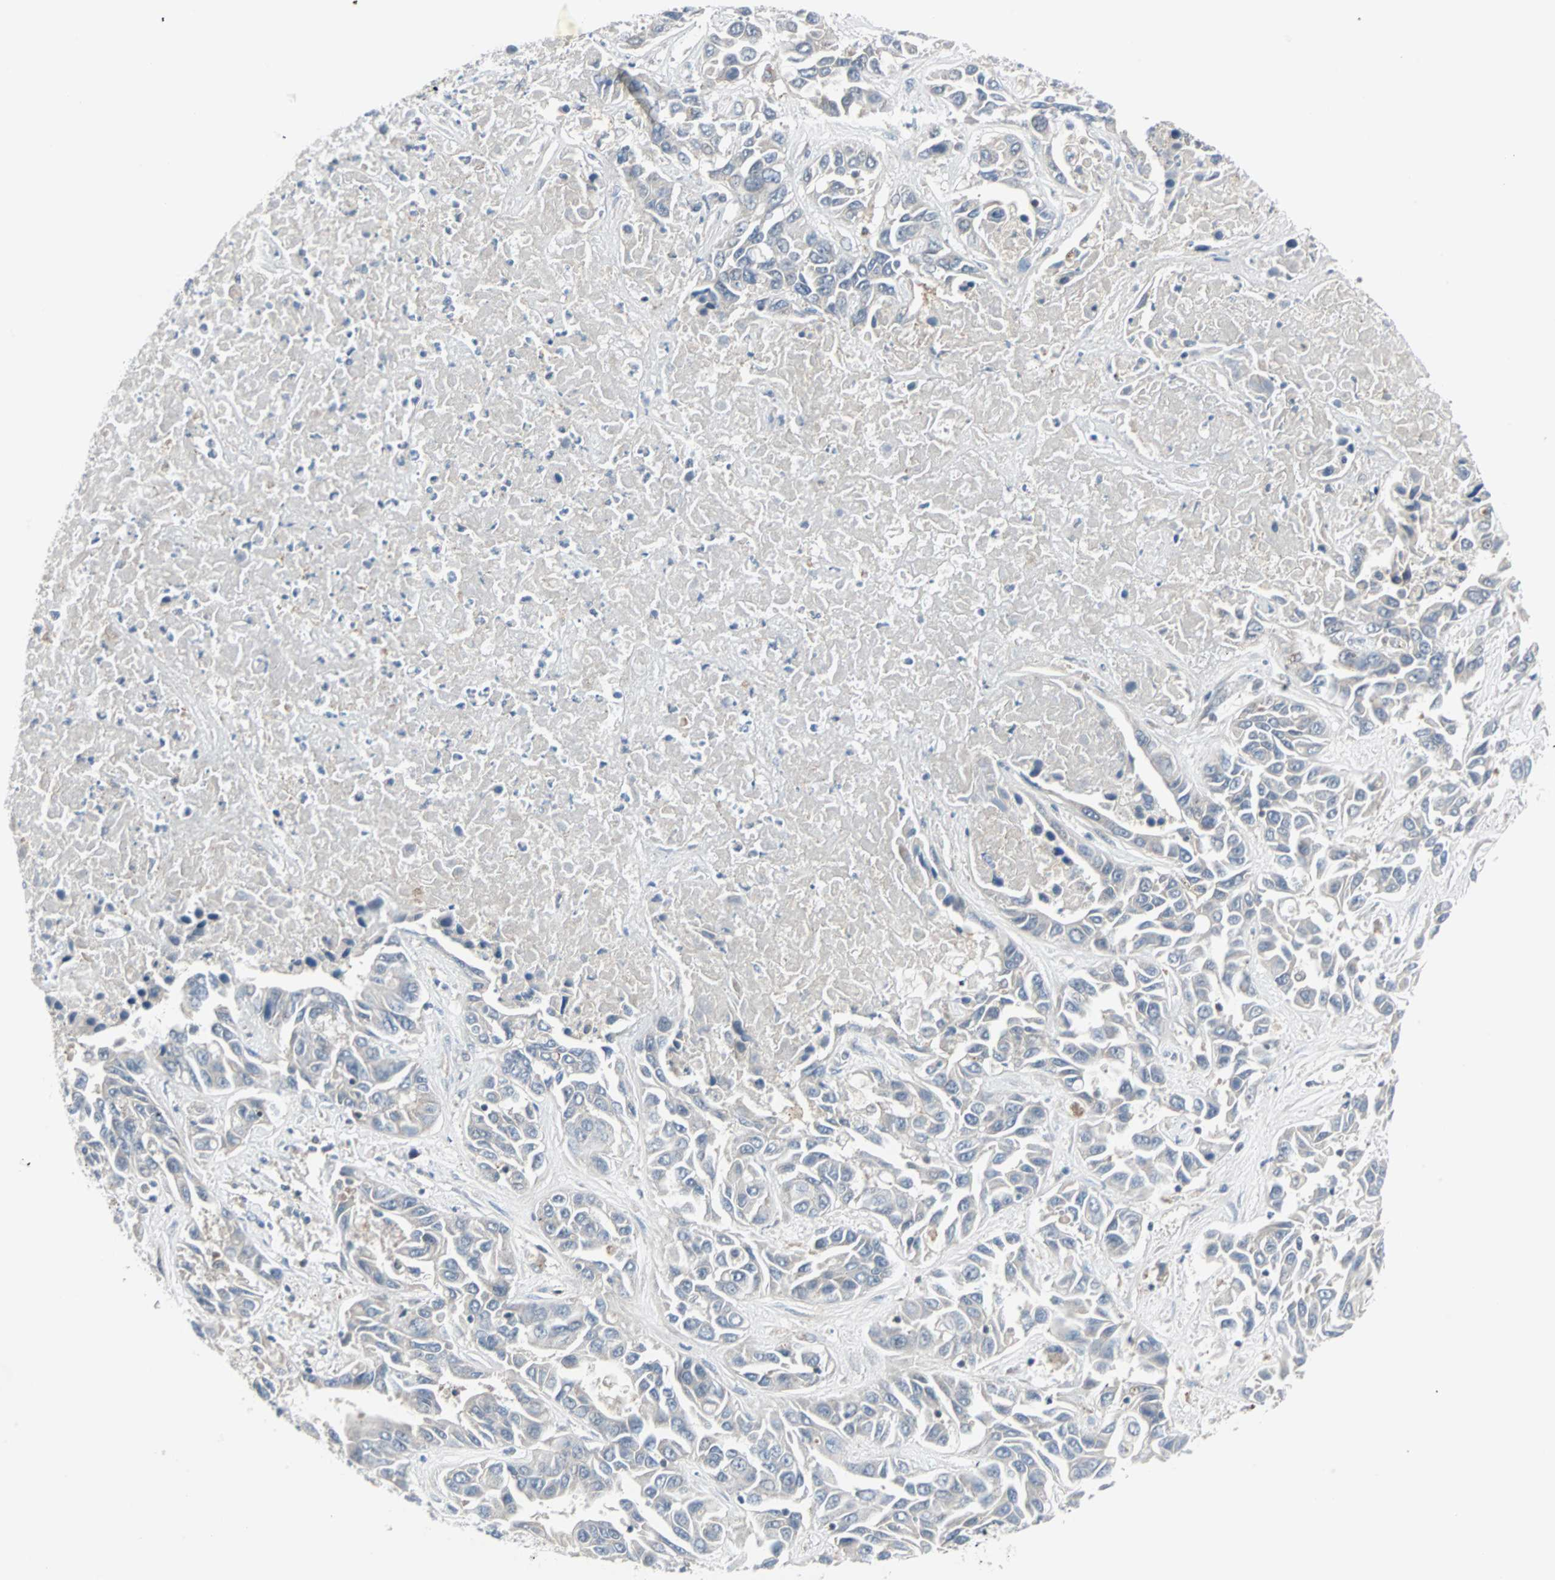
{"staining": {"intensity": "negative", "quantity": "none", "location": "none"}, "tissue": "liver cancer", "cell_type": "Tumor cells", "image_type": "cancer", "snomed": [{"axis": "morphology", "description": "Cholangiocarcinoma"}, {"axis": "topography", "description": "Liver"}], "caption": "High magnification brightfield microscopy of liver cancer (cholangiocarcinoma) stained with DAB (3,3'-diaminobenzidine) (brown) and counterstained with hematoxylin (blue): tumor cells show no significant staining. Brightfield microscopy of immunohistochemistry (IHC) stained with DAB (brown) and hematoxylin (blue), captured at high magnification.", "gene": "CASP3", "patient": {"sex": "female", "age": 52}}